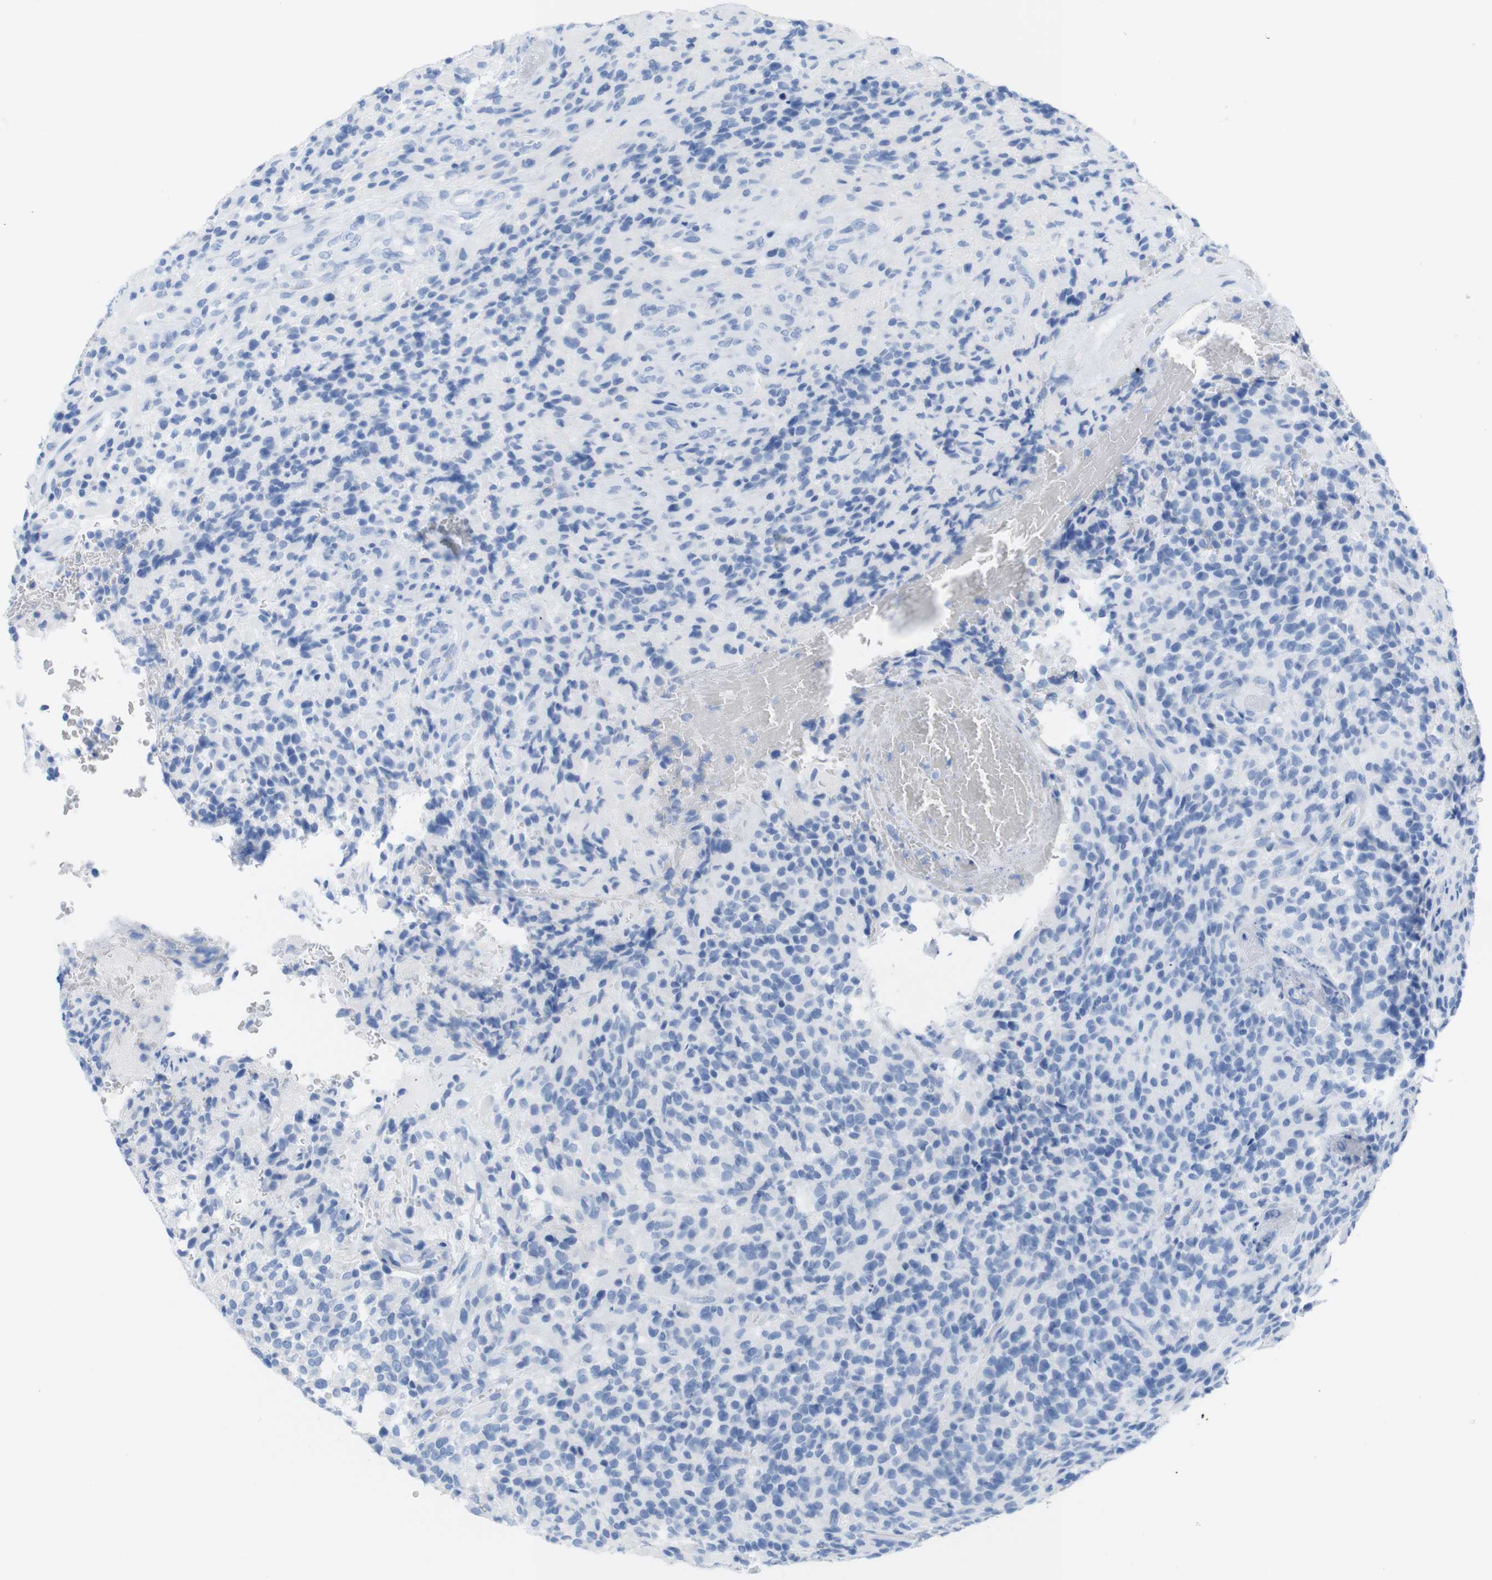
{"staining": {"intensity": "negative", "quantity": "none", "location": "none"}, "tissue": "glioma", "cell_type": "Tumor cells", "image_type": "cancer", "snomed": [{"axis": "morphology", "description": "Glioma, malignant, High grade"}, {"axis": "topography", "description": "Brain"}], "caption": "An immunohistochemistry (IHC) photomicrograph of glioma is shown. There is no staining in tumor cells of glioma.", "gene": "LAG3", "patient": {"sex": "male", "age": 71}}